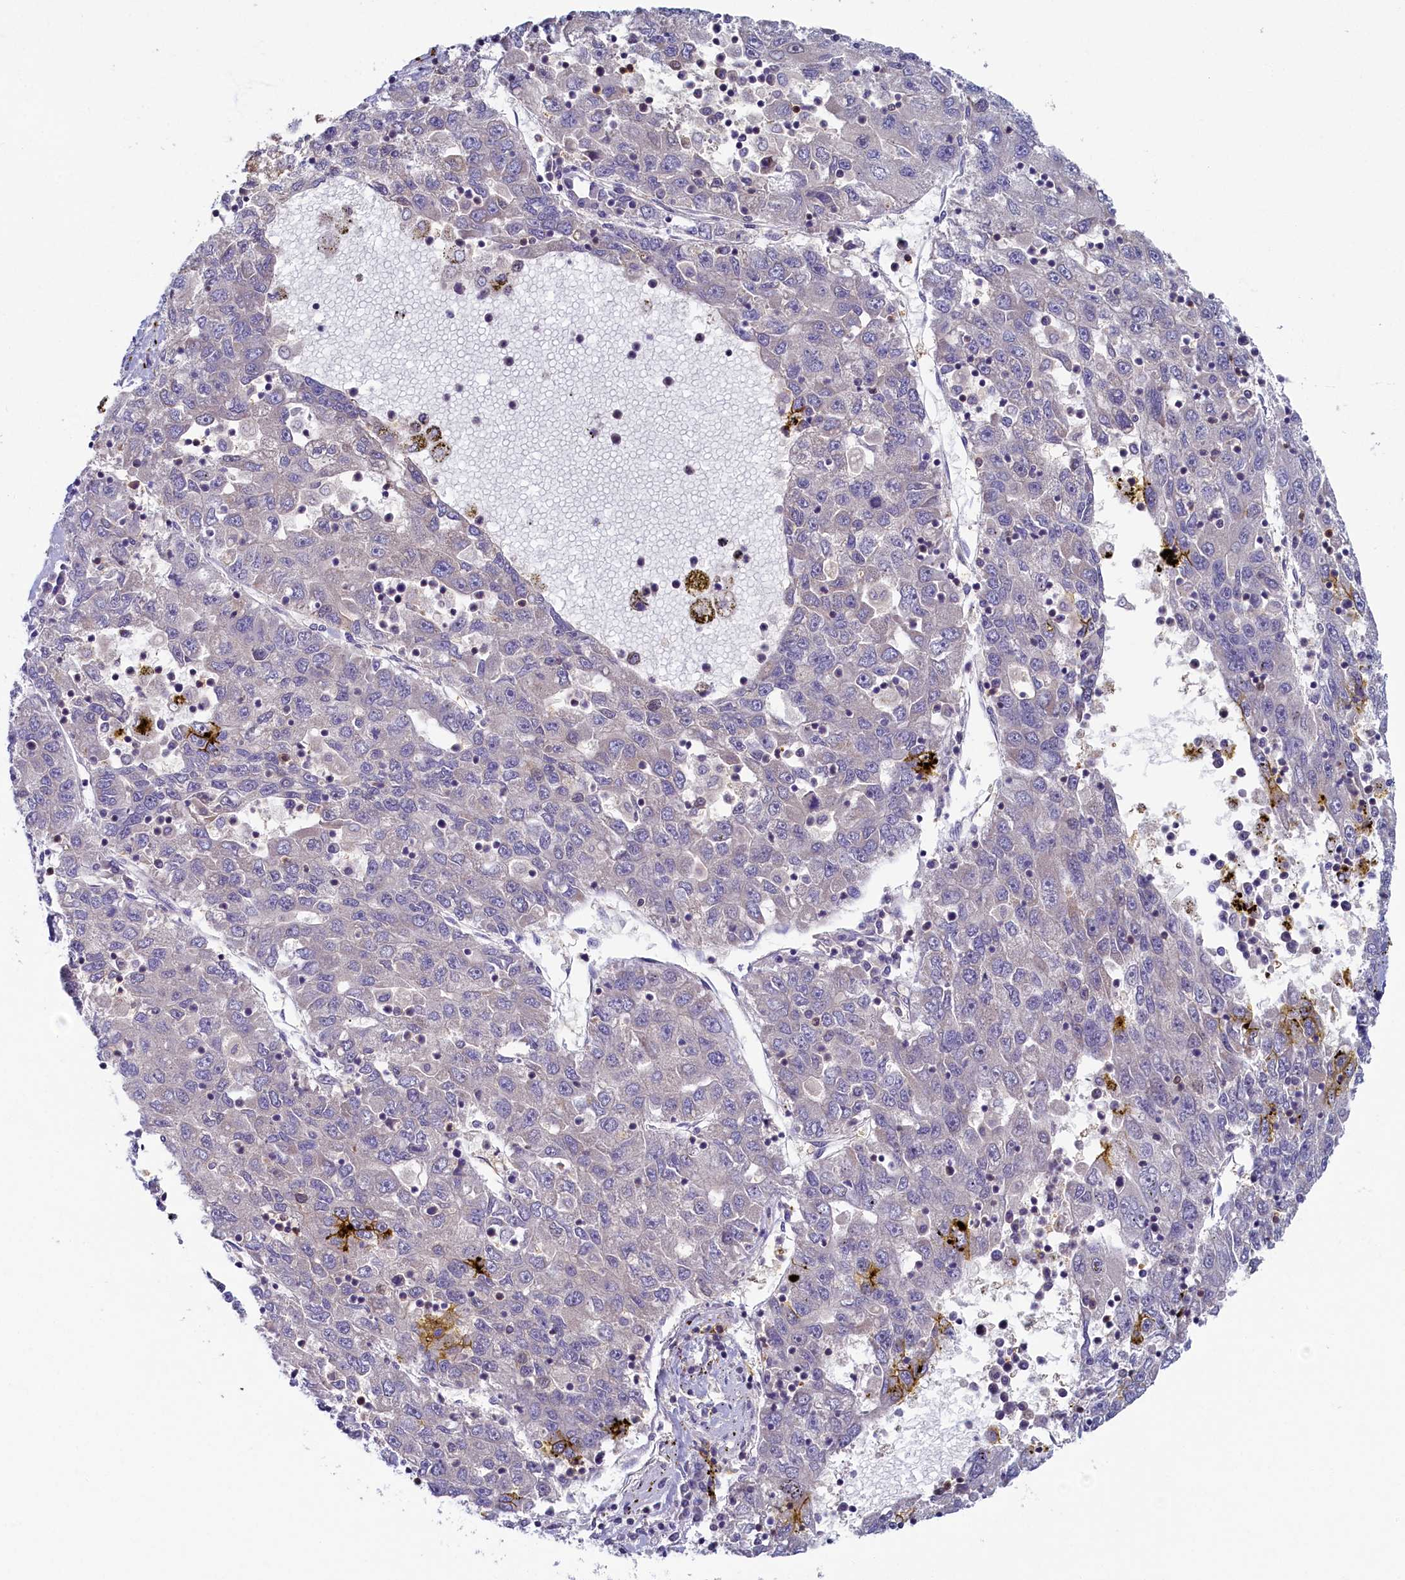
{"staining": {"intensity": "negative", "quantity": "none", "location": "none"}, "tissue": "liver cancer", "cell_type": "Tumor cells", "image_type": "cancer", "snomed": [{"axis": "morphology", "description": "Carcinoma, Hepatocellular, NOS"}, {"axis": "topography", "description": "Liver"}], "caption": "An image of human liver cancer (hepatocellular carcinoma) is negative for staining in tumor cells.", "gene": "TIMM8B", "patient": {"sex": "male", "age": 49}}